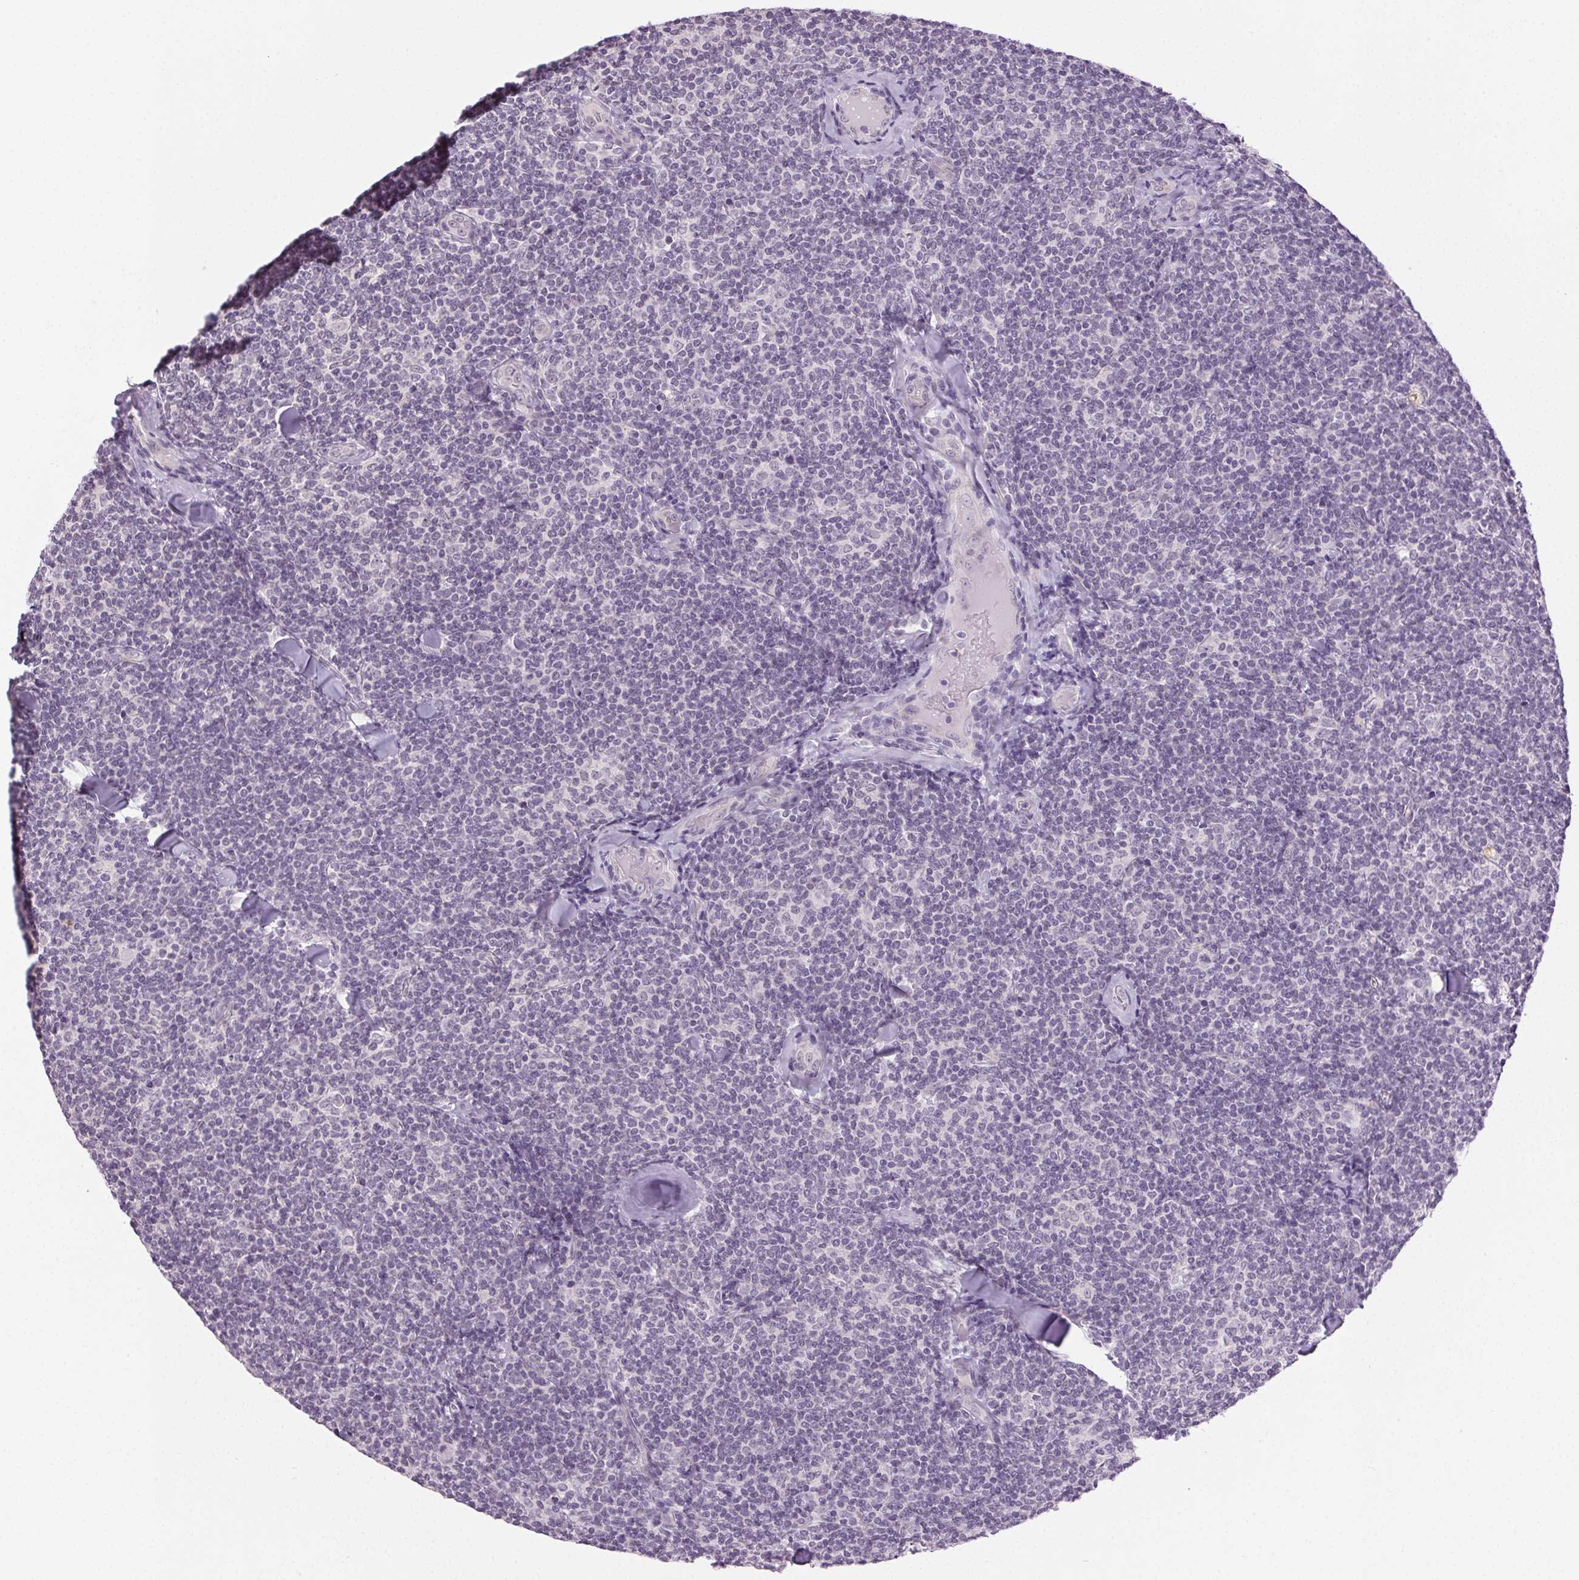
{"staining": {"intensity": "negative", "quantity": "none", "location": "none"}, "tissue": "lymphoma", "cell_type": "Tumor cells", "image_type": "cancer", "snomed": [{"axis": "morphology", "description": "Malignant lymphoma, non-Hodgkin's type, Low grade"}, {"axis": "topography", "description": "Lymph node"}], "caption": "Immunohistochemistry (IHC) of human lymphoma exhibits no expression in tumor cells.", "gene": "FAM168A", "patient": {"sex": "female", "age": 56}}